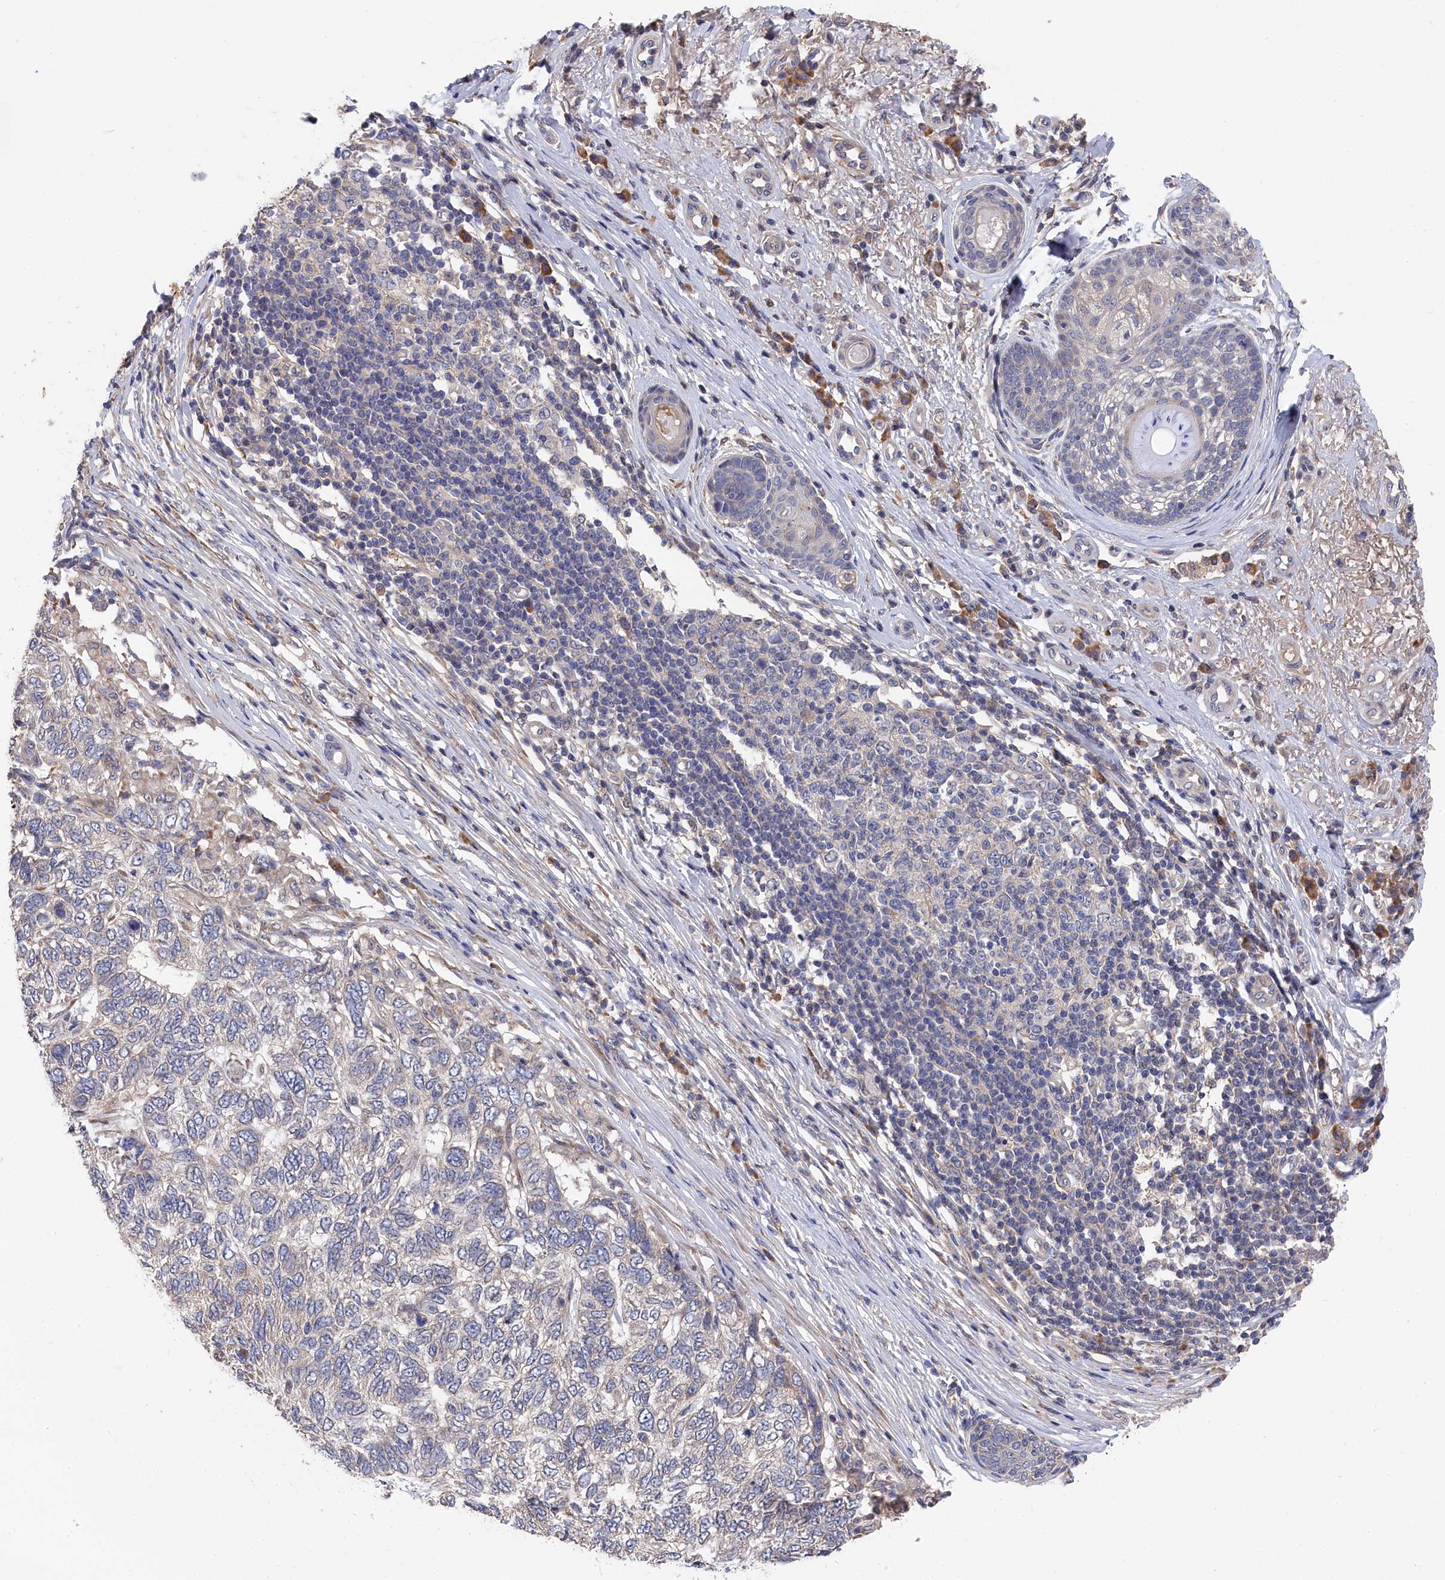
{"staining": {"intensity": "negative", "quantity": "none", "location": "none"}, "tissue": "skin cancer", "cell_type": "Tumor cells", "image_type": "cancer", "snomed": [{"axis": "morphology", "description": "Basal cell carcinoma"}, {"axis": "topography", "description": "Skin"}], "caption": "This is an IHC histopathology image of human skin basal cell carcinoma. There is no expression in tumor cells.", "gene": "CYB5D2", "patient": {"sex": "female", "age": 65}}